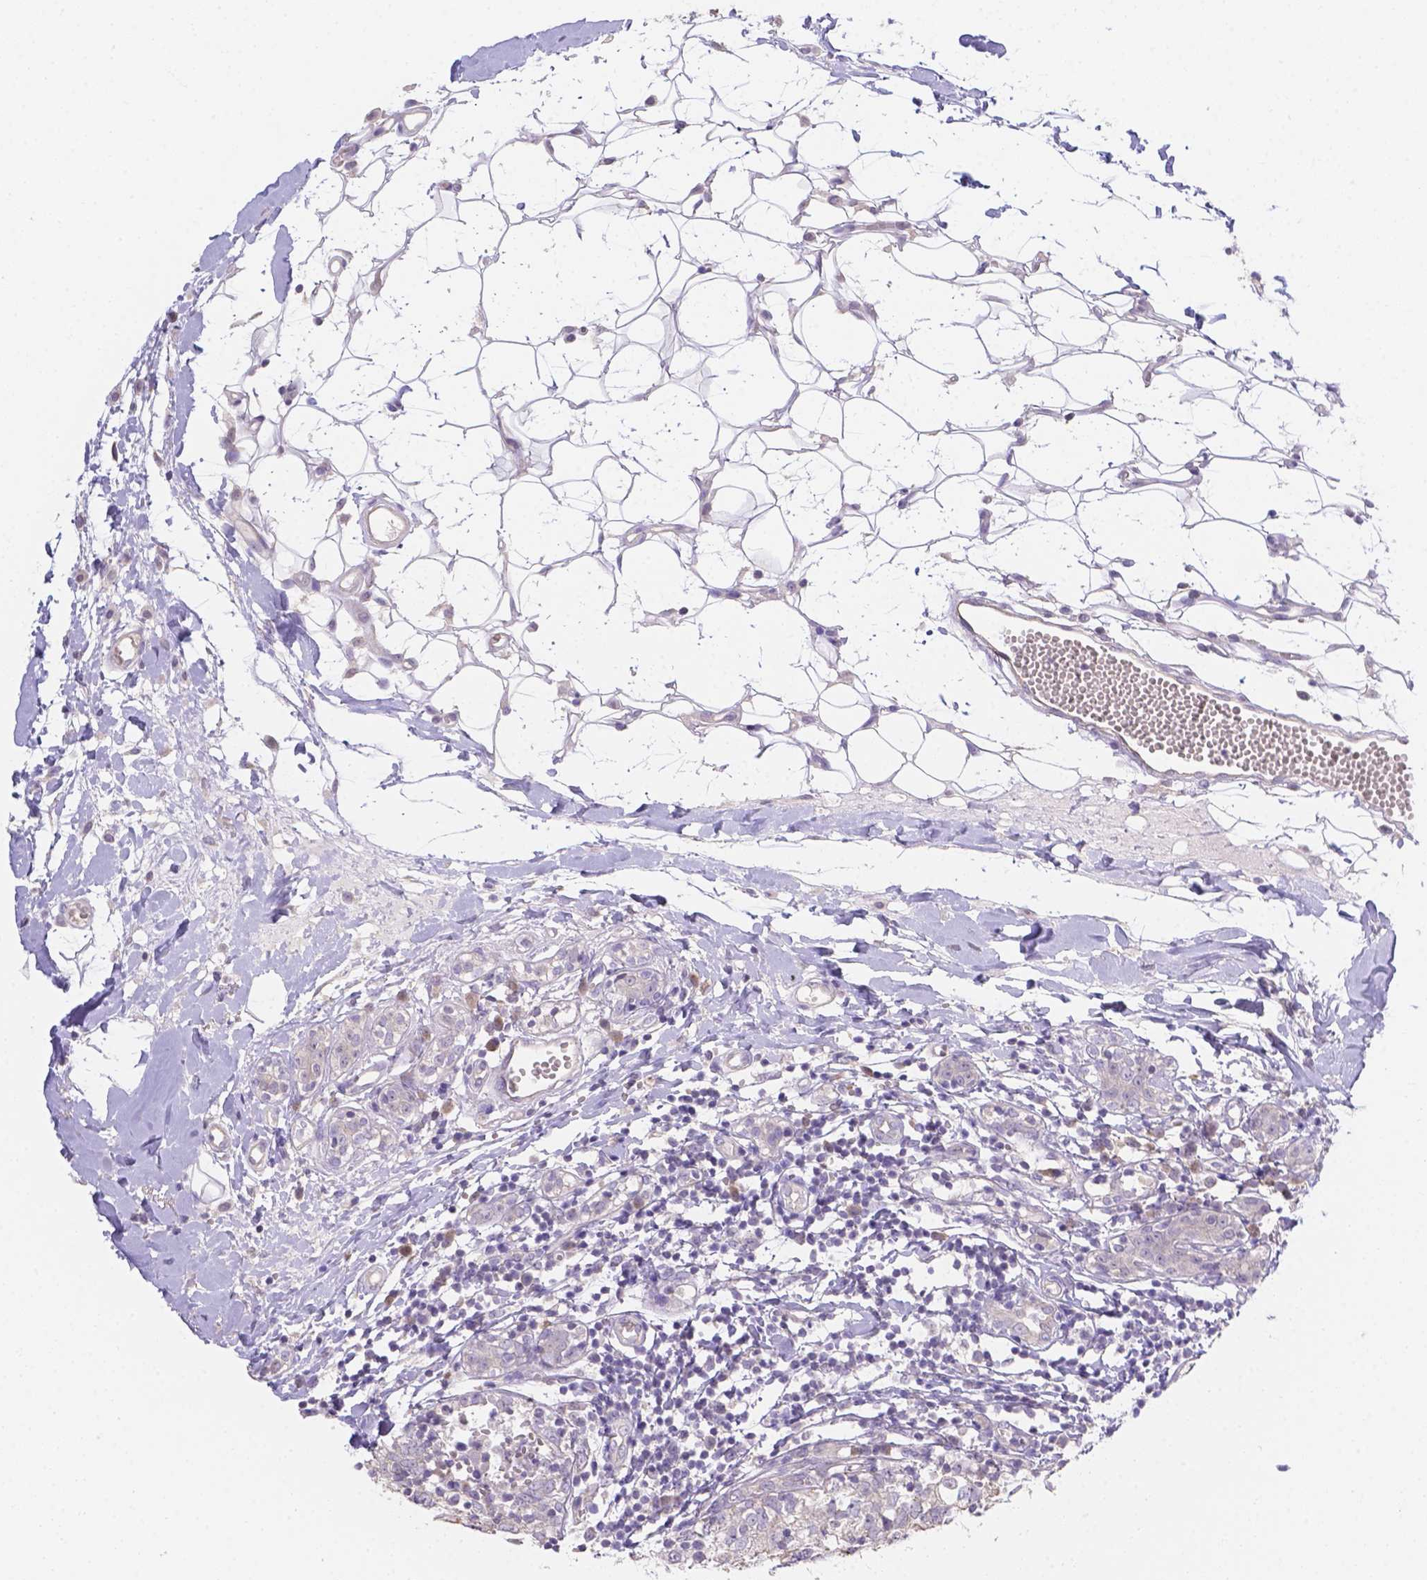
{"staining": {"intensity": "negative", "quantity": "none", "location": "none"}, "tissue": "breast cancer", "cell_type": "Tumor cells", "image_type": "cancer", "snomed": [{"axis": "morphology", "description": "Duct carcinoma"}, {"axis": "topography", "description": "Breast"}], "caption": "DAB immunohistochemical staining of breast cancer demonstrates no significant expression in tumor cells.", "gene": "CD96", "patient": {"sex": "female", "age": 30}}